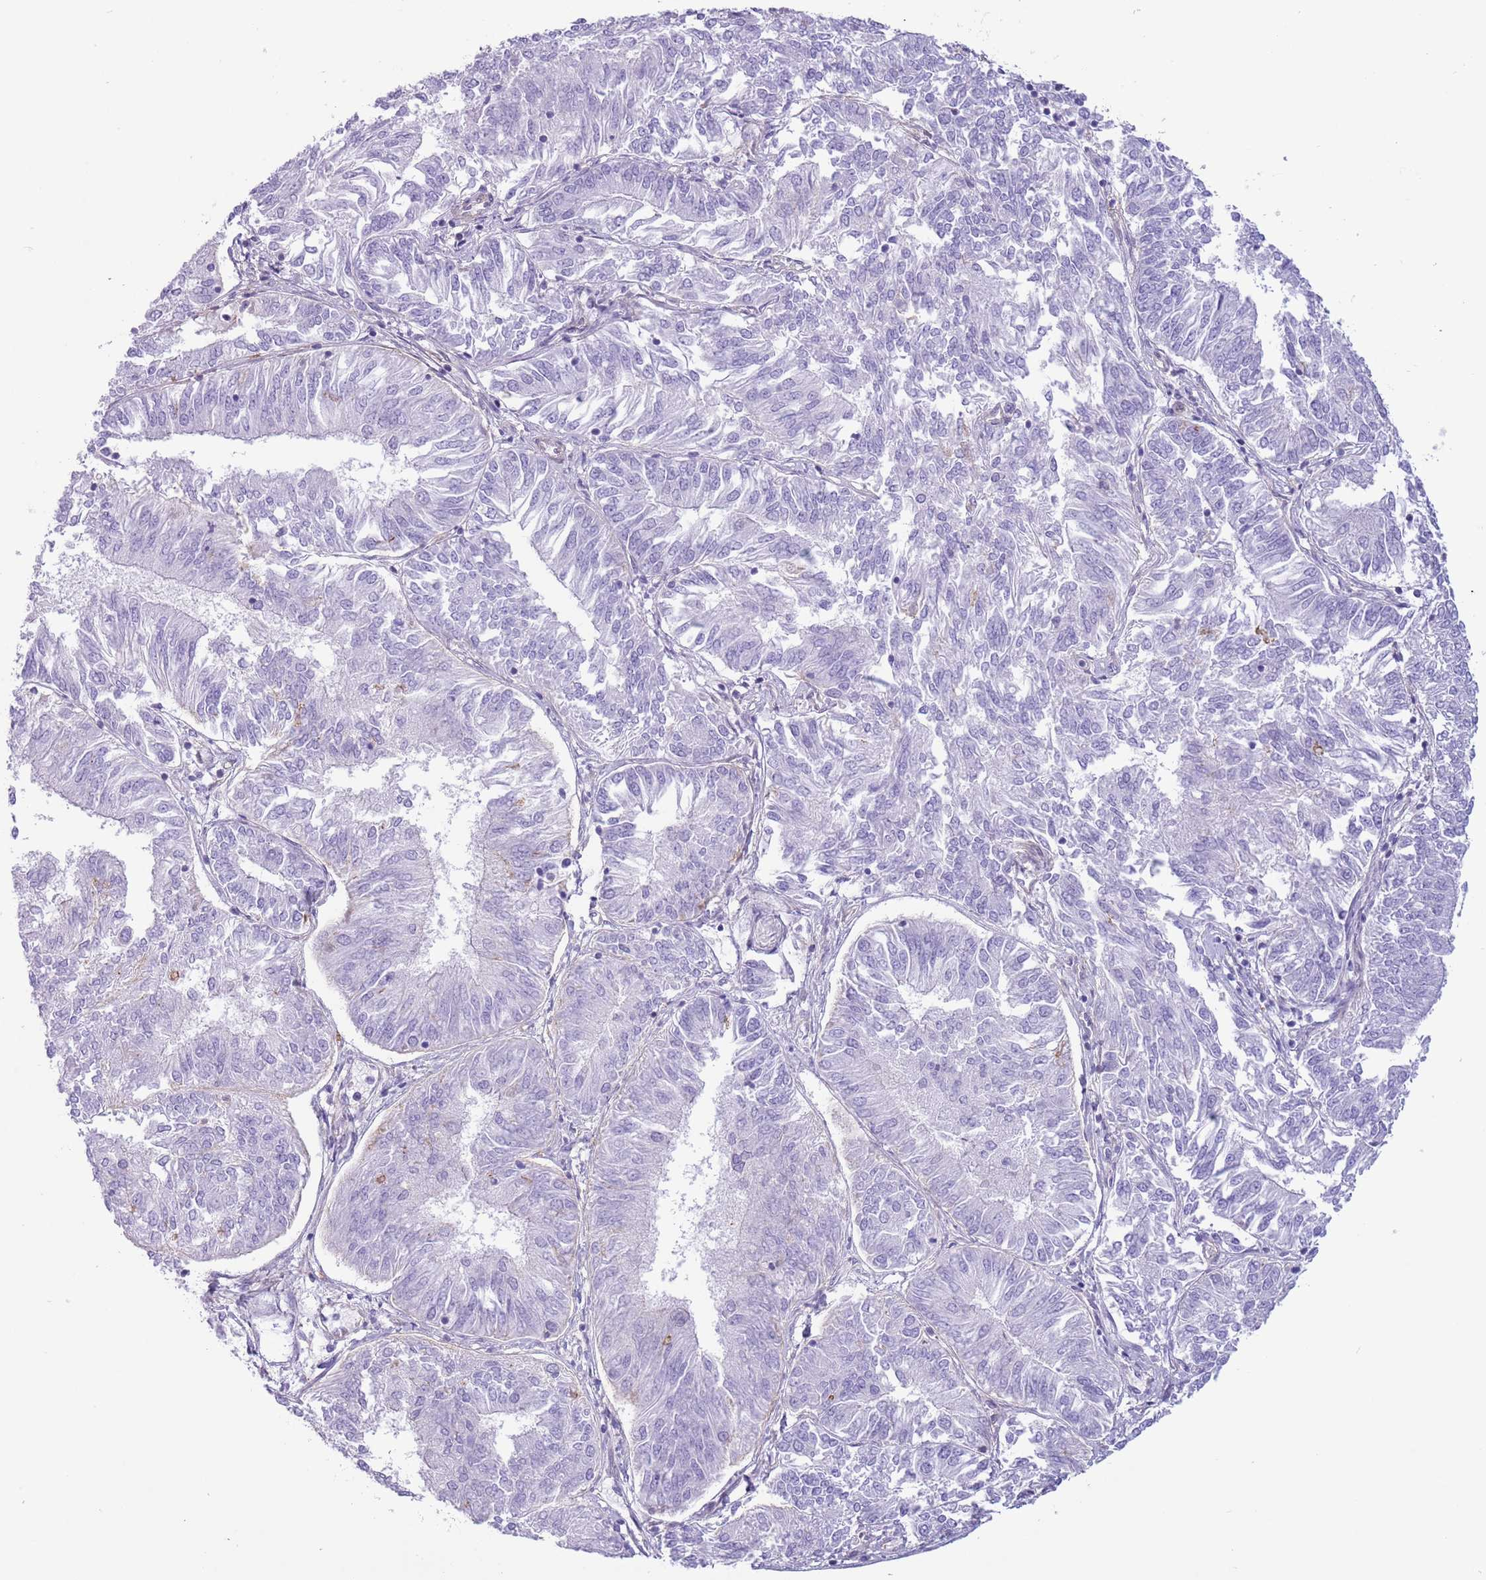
{"staining": {"intensity": "negative", "quantity": "none", "location": "none"}, "tissue": "endometrial cancer", "cell_type": "Tumor cells", "image_type": "cancer", "snomed": [{"axis": "morphology", "description": "Adenocarcinoma, NOS"}, {"axis": "topography", "description": "Endometrium"}], "caption": "High power microscopy image of an IHC histopathology image of endometrial adenocarcinoma, revealing no significant expression in tumor cells.", "gene": "RBP3", "patient": {"sex": "female", "age": 58}}